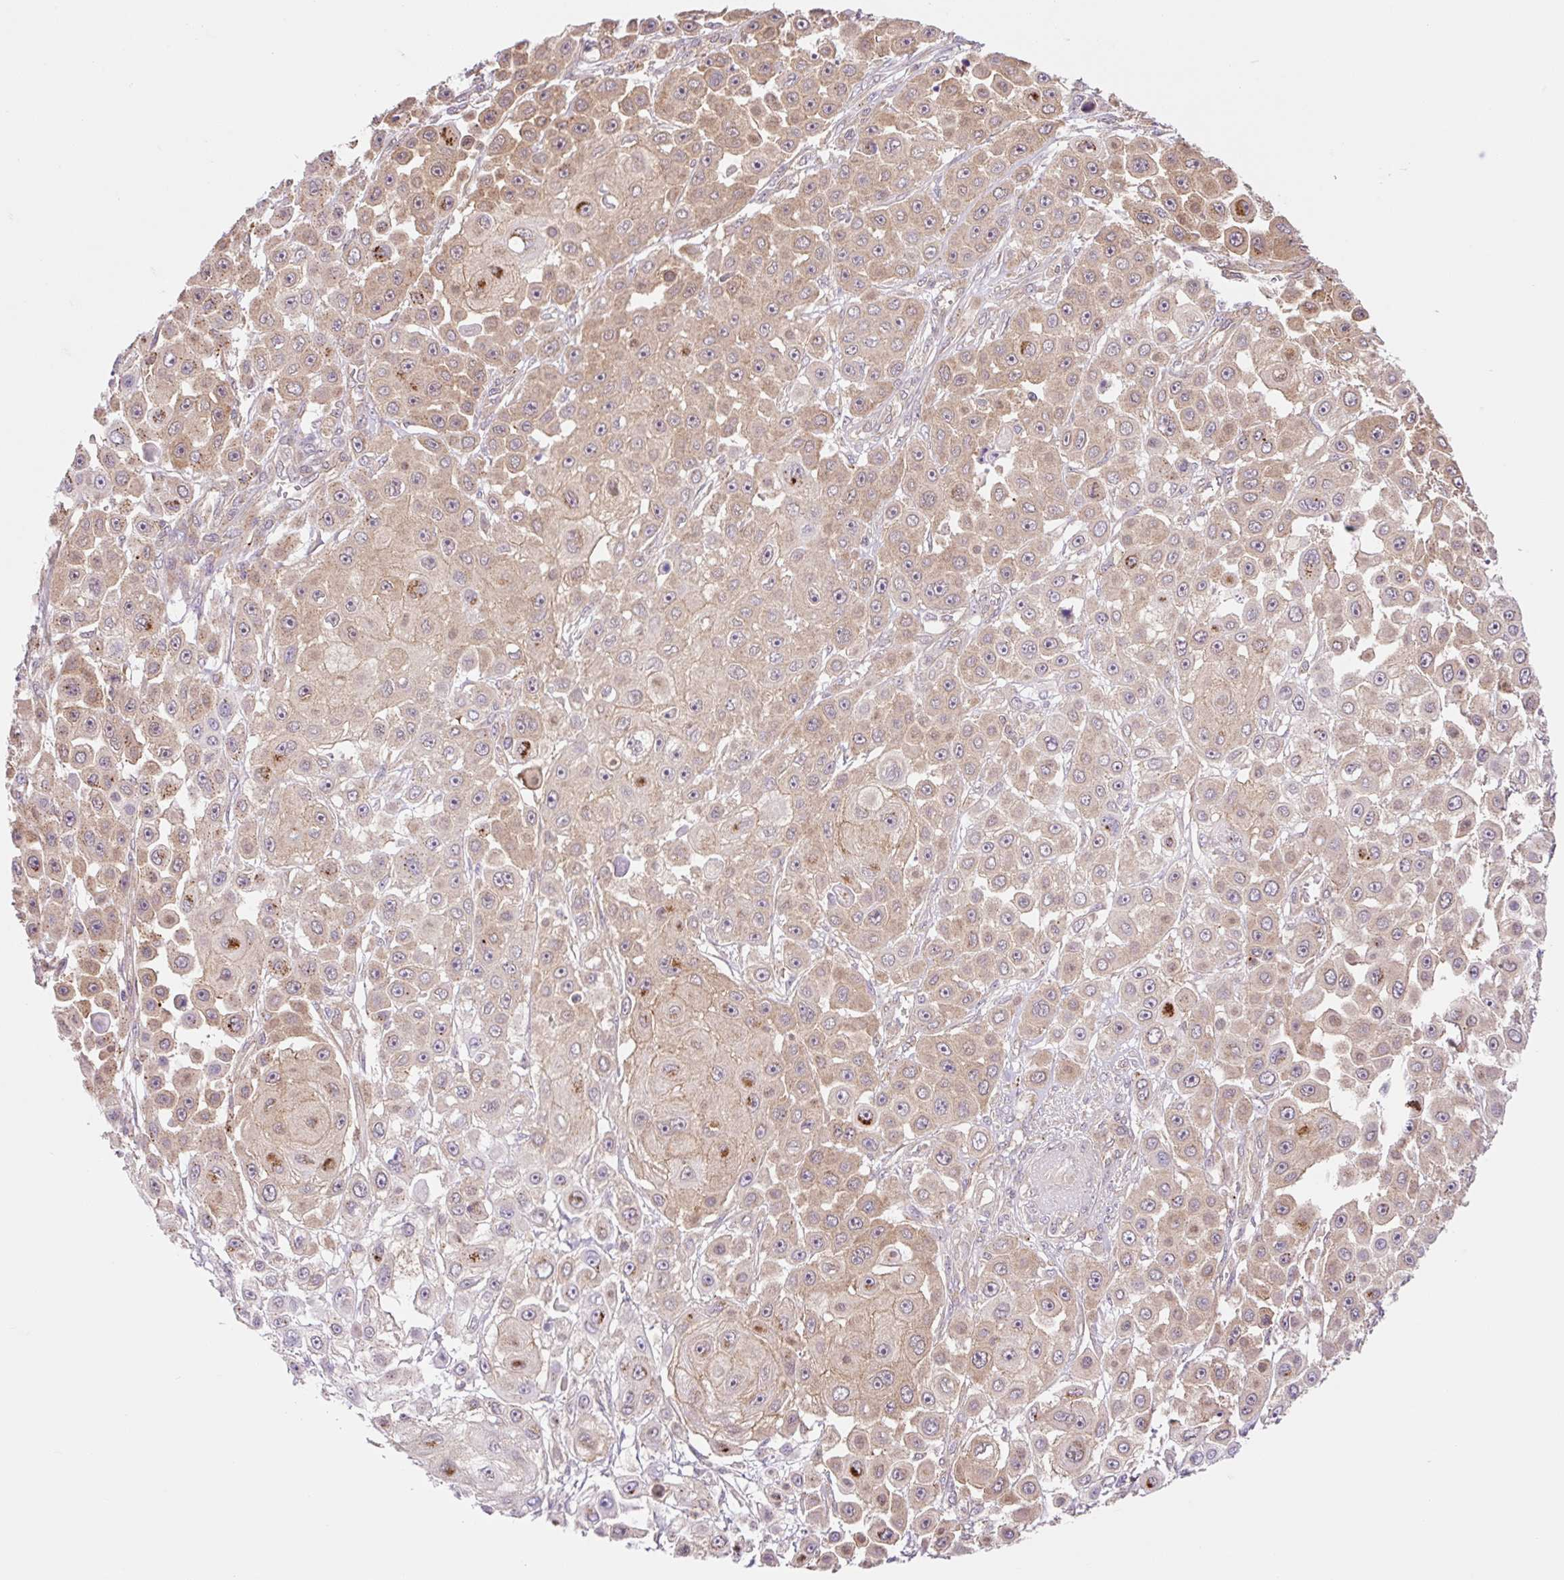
{"staining": {"intensity": "weak", "quantity": "25%-75%", "location": "cytoplasmic/membranous"}, "tissue": "skin cancer", "cell_type": "Tumor cells", "image_type": "cancer", "snomed": [{"axis": "morphology", "description": "Squamous cell carcinoma, NOS"}, {"axis": "topography", "description": "Skin"}], "caption": "Skin cancer was stained to show a protein in brown. There is low levels of weak cytoplasmic/membranous positivity in about 25%-75% of tumor cells.", "gene": "VPS4A", "patient": {"sex": "male", "age": 67}}